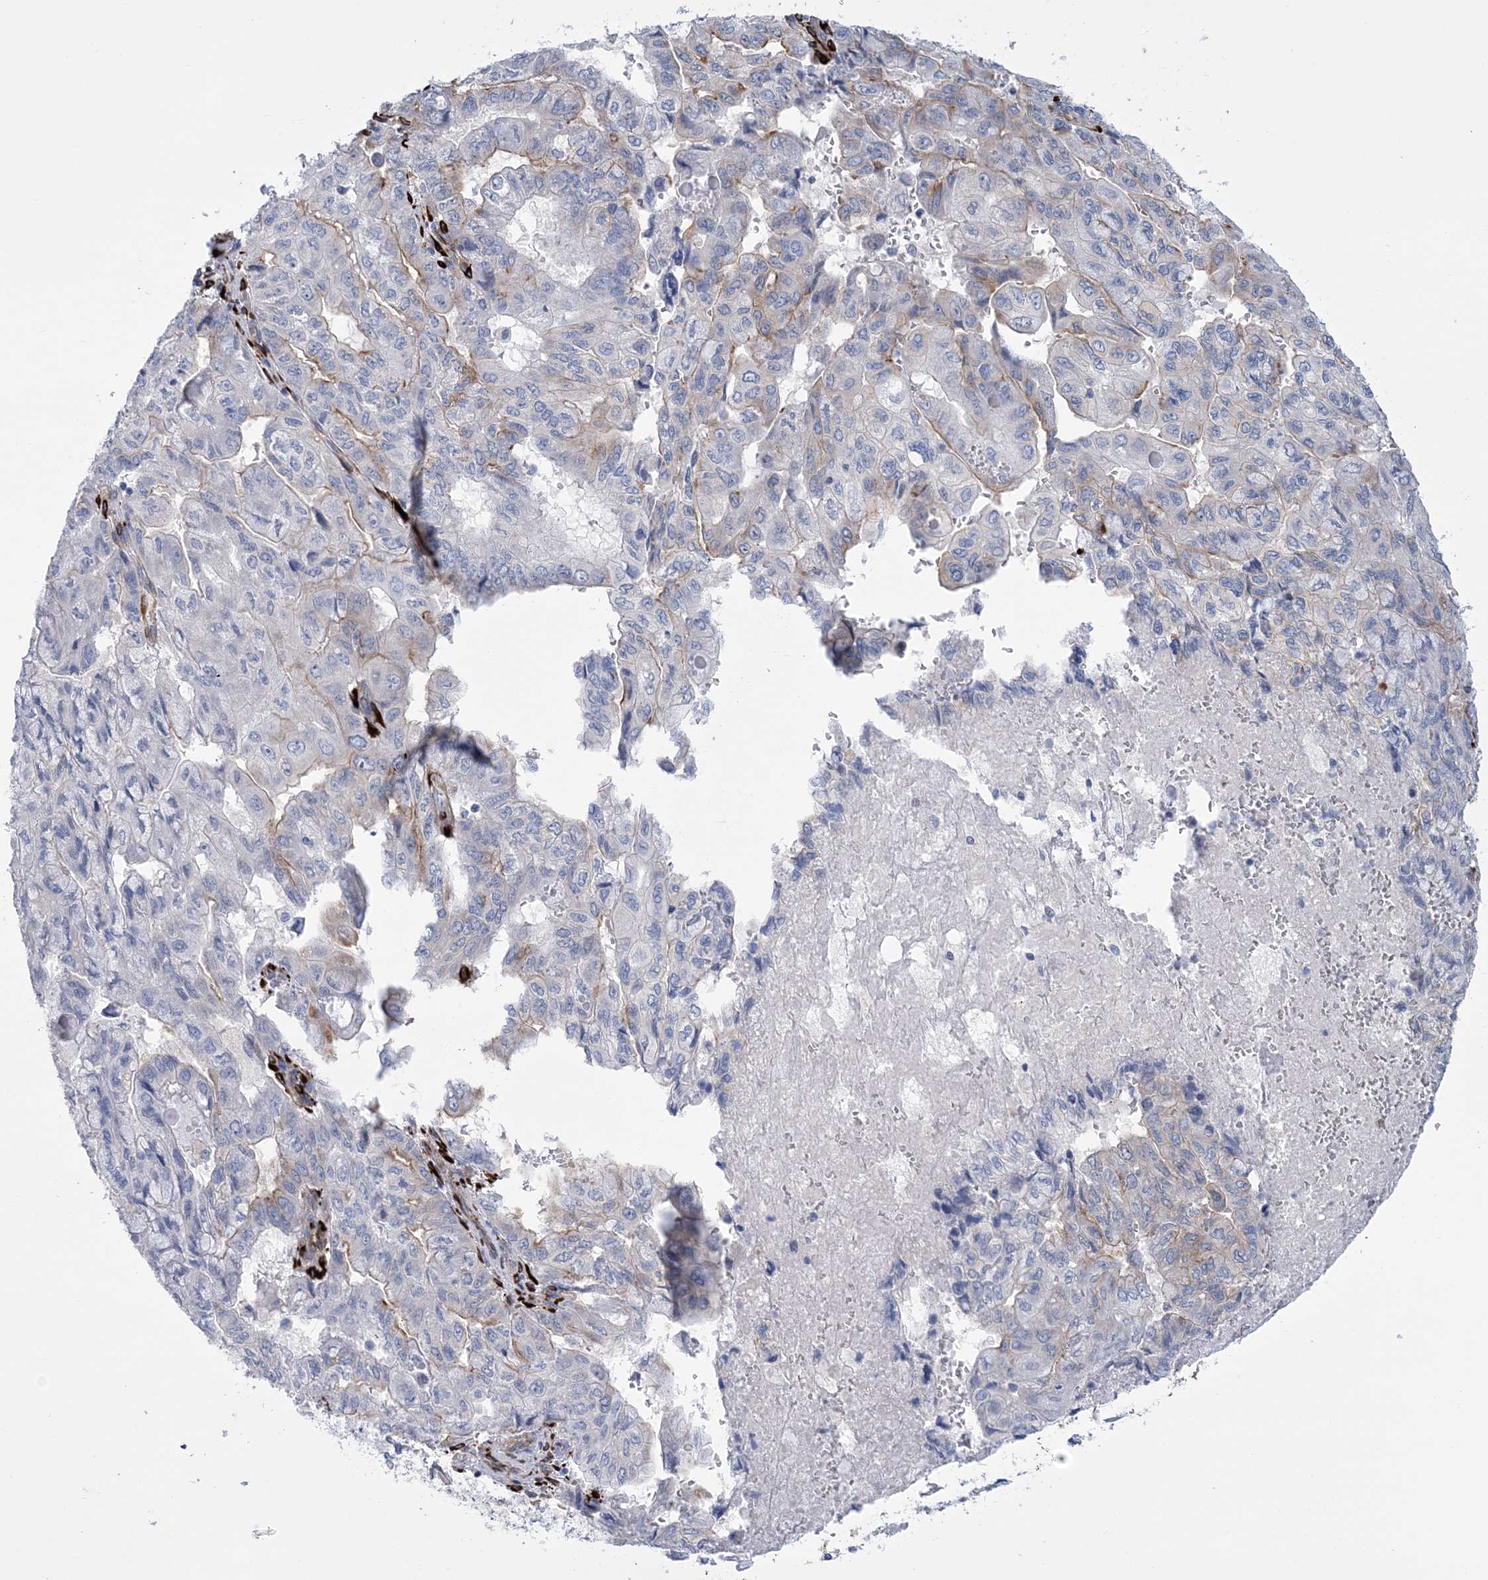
{"staining": {"intensity": "negative", "quantity": "none", "location": "none"}, "tissue": "pancreatic cancer", "cell_type": "Tumor cells", "image_type": "cancer", "snomed": [{"axis": "morphology", "description": "Adenocarcinoma, NOS"}, {"axis": "topography", "description": "Pancreas"}], "caption": "Immunohistochemical staining of human pancreatic cancer (adenocarcinoma) shows no significant positivity in tumor cells.", "gene": "RAB11FIP5", "patient": {"sex": "male", "age": 51}}